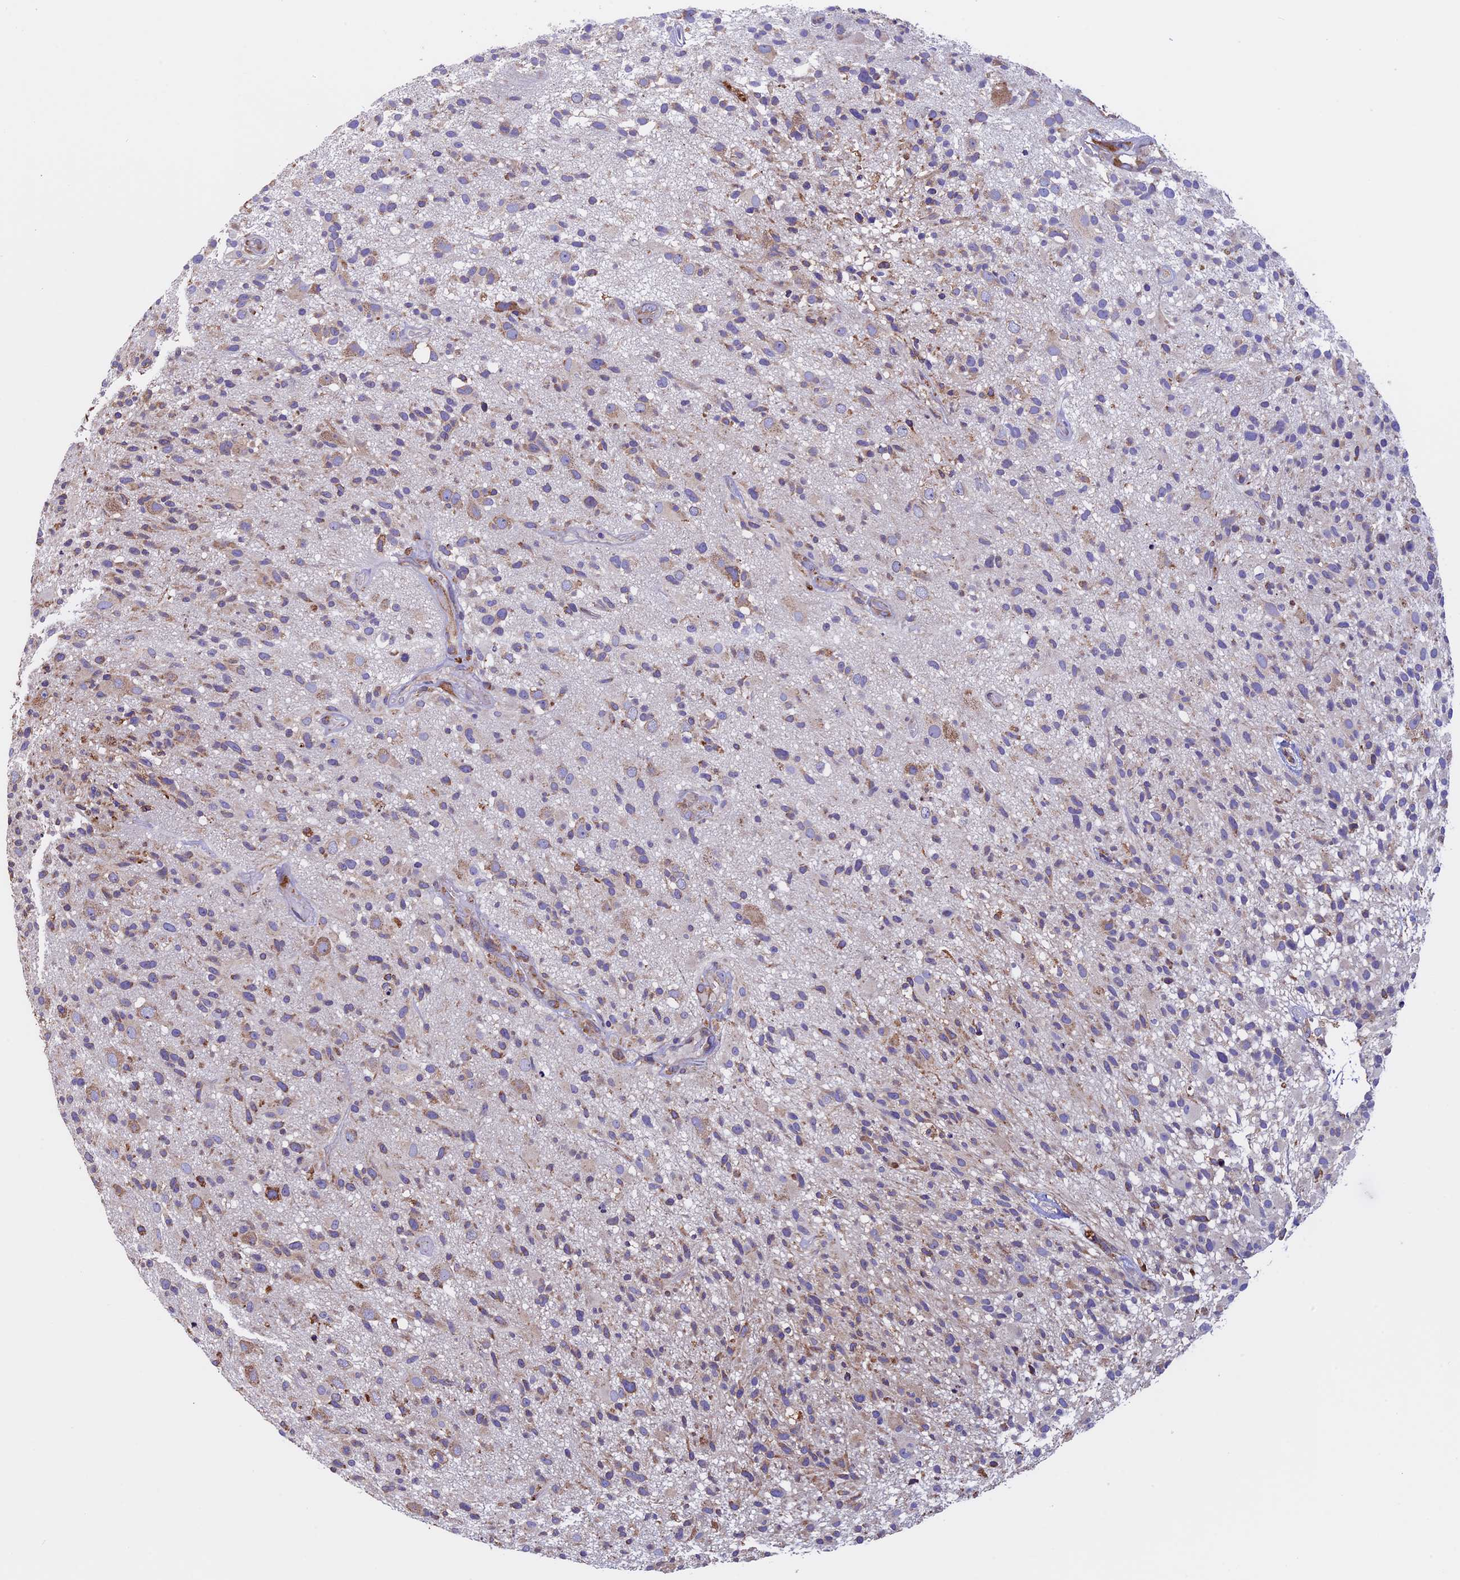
{"staining": {"intensity": "weak", "quantity": "25%-75%", "location": "cytoplasmic/membranous"}, "tissue": "glioma", "cell_type": "Tumor cells", "image_type": "cancer", "snomed": [{"axis": "morphology", "description": "Glioma, malignant, High grade"}, {"axis": "morphology", "description": "Glioblastoma, NOS"}, {"axis": "topography", "description": "Brain"}], "caption": "Immunohistochemistry (IHC) image of neoplastic tissue: human glioma stained using IHC exhibits low levels of weak protein expression localized specifically in the cytoplasmic/membranous of tumor cells, appearing as a cytoplasmic/membranous brown color.", "gene": "BTBD3", "patient": {"sex": "male", "age": 60}}